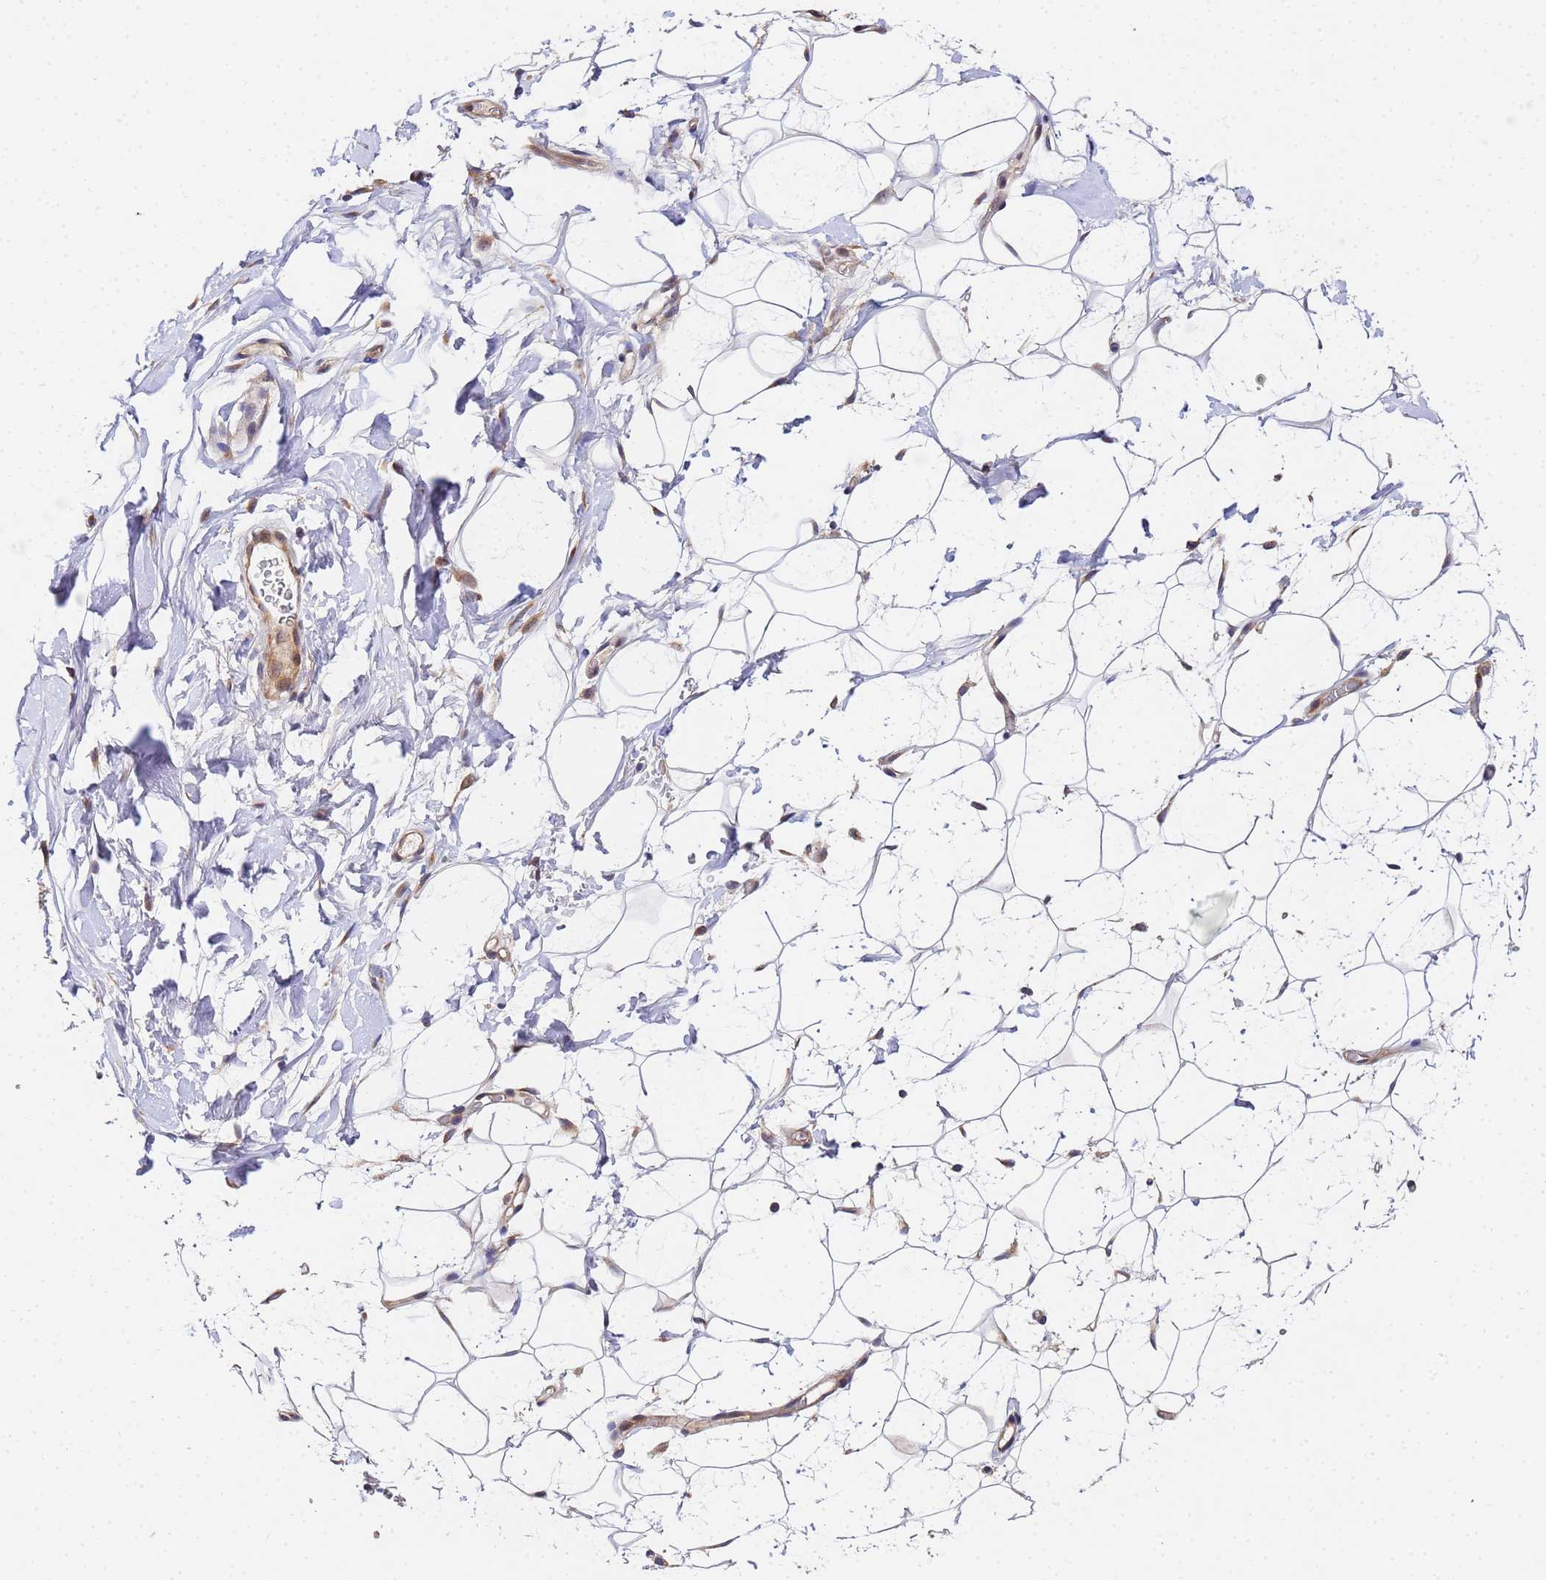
{"staining": {"intensity": "negative", "quantity": "none", "location": "none"}, "tissue": "adipose tissue", "cell_type": "Adipocytes", "image_type": "normal", "snomed": [{"axis": "morphology", "description": "Normal tissue, NOS"}, {"axis": "topography", "description": "Breast"}], "caption": "The immunohistochemistry image has no significant staining in adipocytes of adipose tissue. Brightfield microscopy of IHC stained with DAB (3,3'-diaminobenzidine) (brown) and hematoxylin (blue), captured at high magnification.", "gene": "UNC93B1", "patient": {"sex": "female", "age": 26}}